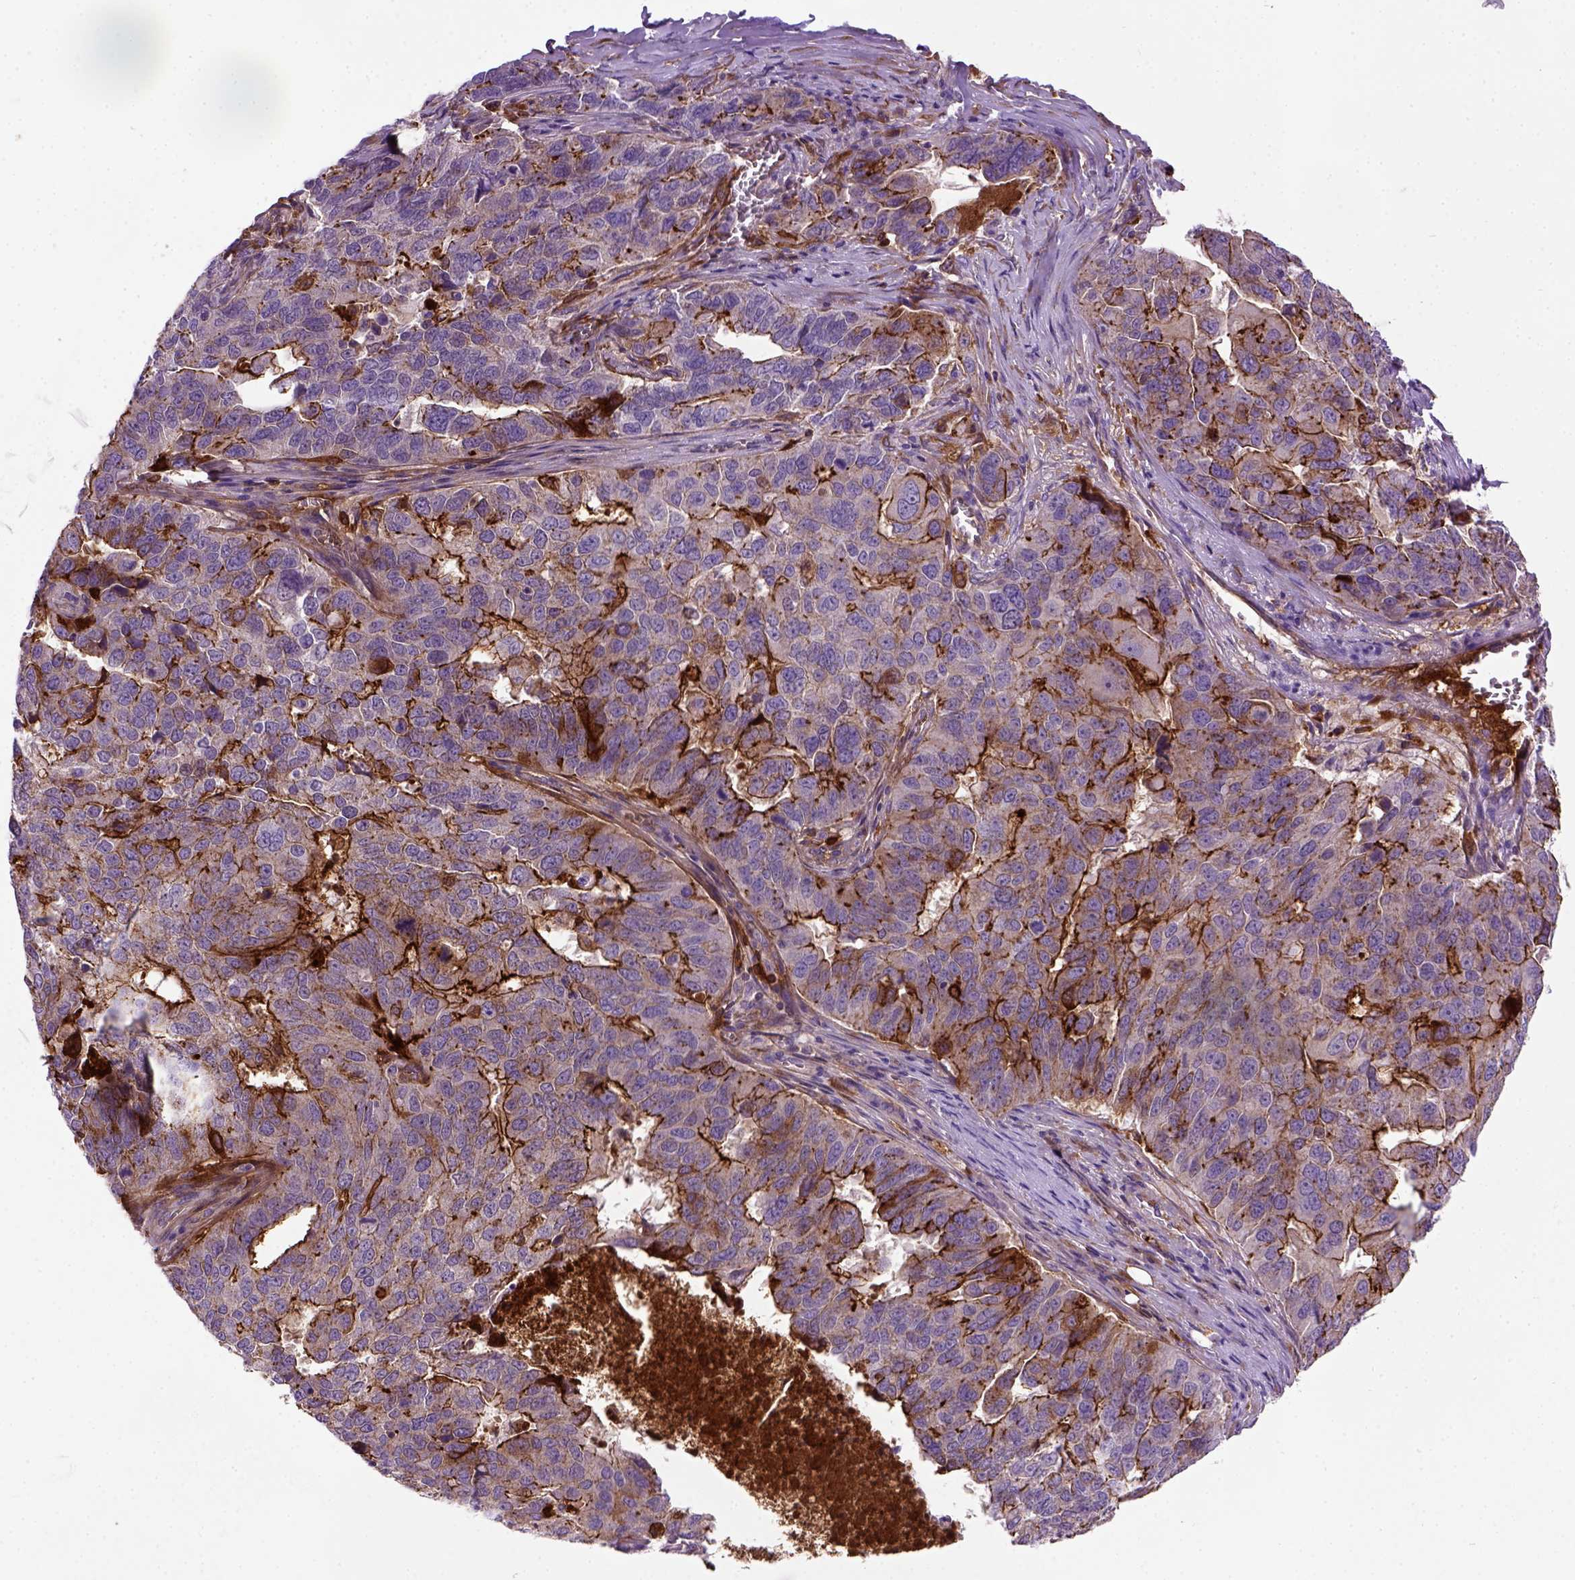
{"staining": {"intensity": "strong", "quantity": "25%-75%", "location": "cytoplasmic/membranous"}, "tissue": "ovarian cancer", "cell_type": "Tumor cells", "image_type": "cancer", "snomed": [{"axis": "morphology", "description": "Carcinoma, endometroid"}, {"axis": "topography", "description": "Soft tissue"}, {"axis": "topography", "description": "Ovary"}], "caption": "DAB (3,3'-diaminobenzidine) immunohistochemical staining of human ovarian endometroid carcinoma reveals strong cytoplasmic/membranous protein staining in approximately 25%-75% of tumor cells.", "gene": "CDH1", "patient": {"sex": "female", "age": 52}}